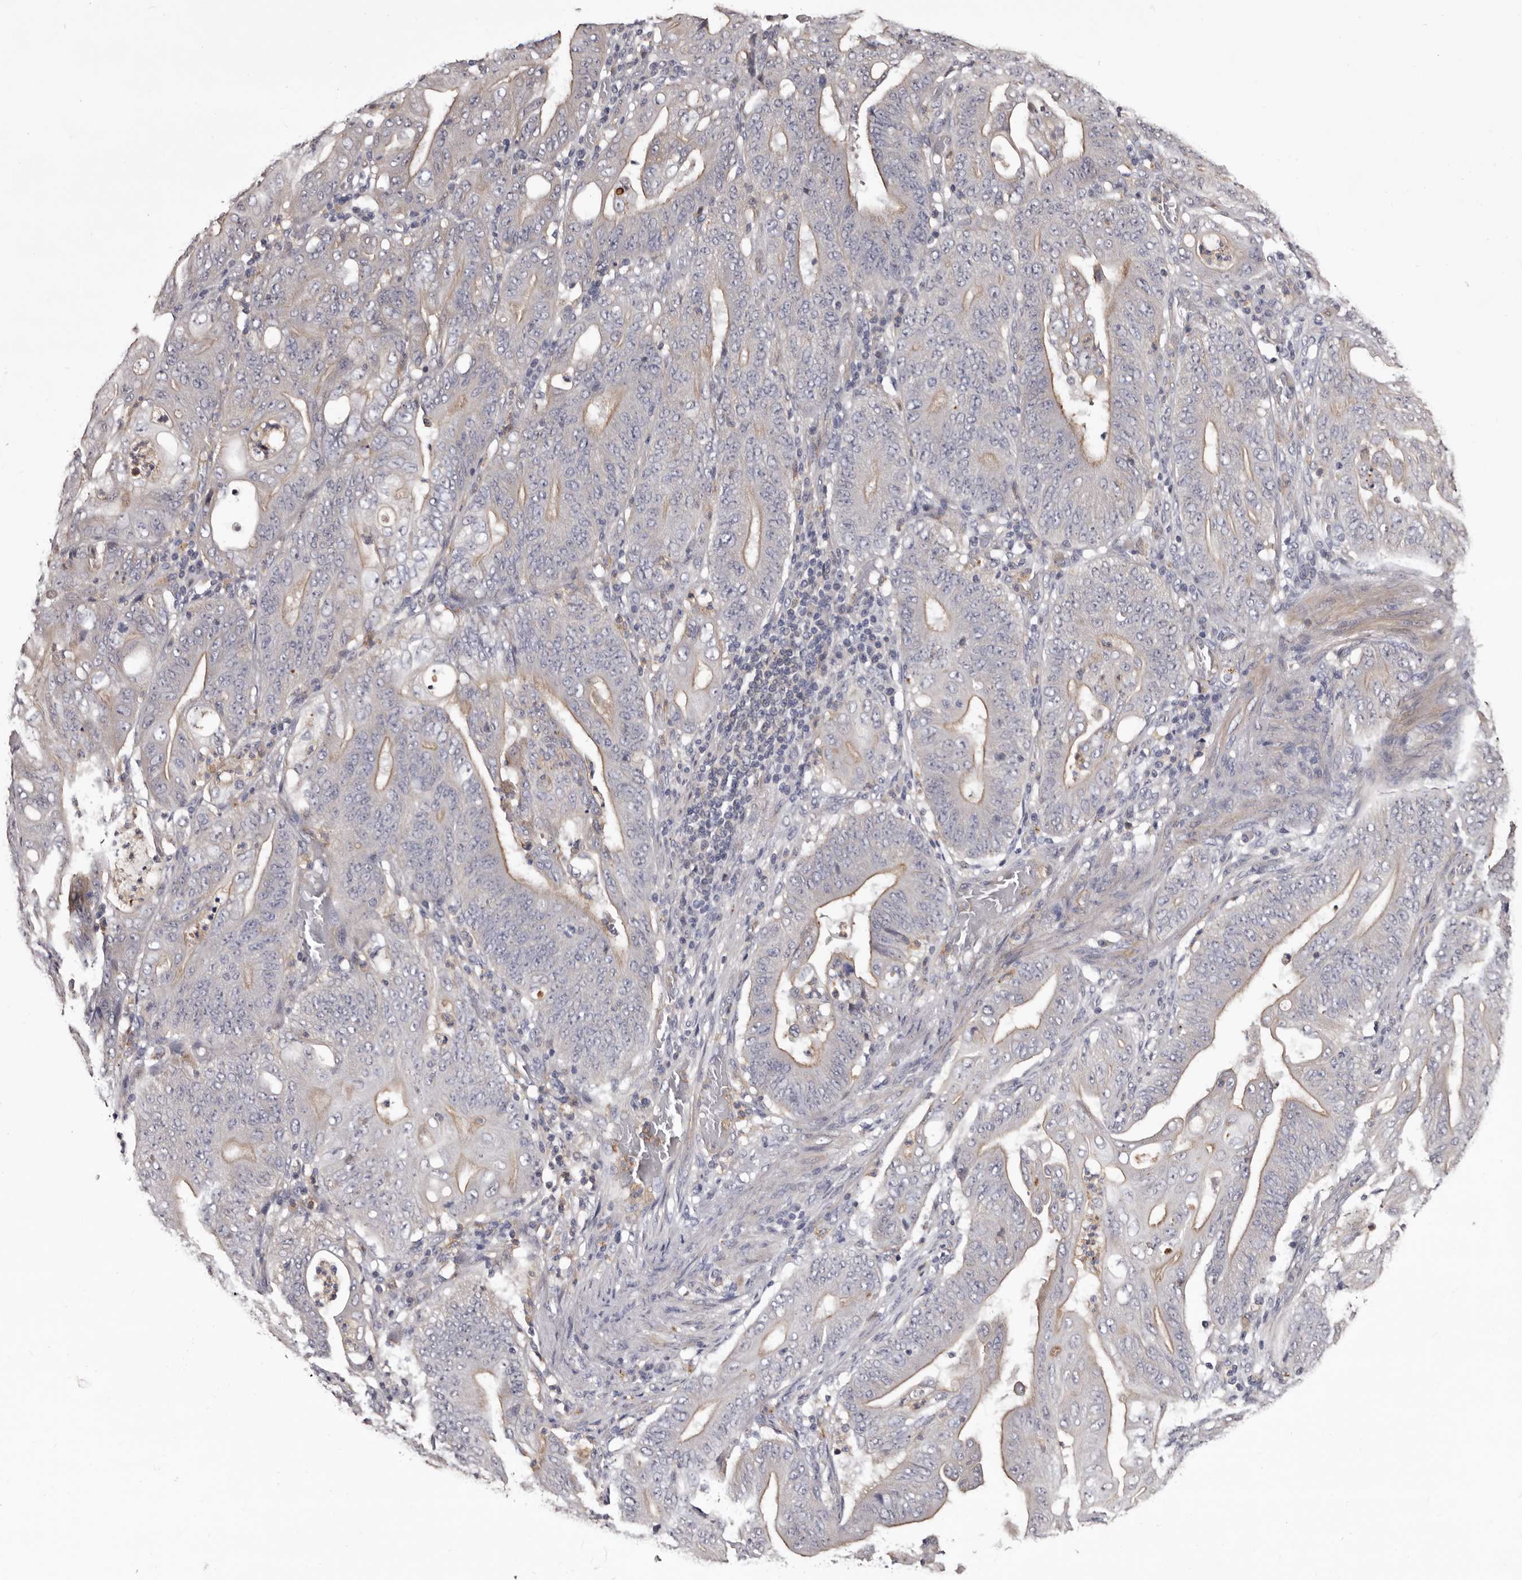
{"staining": {"intensity": "weak", "quantity": "25%-75%", "location": "cytoplasmic/membranous"}, "tissue": "stomach cancer", "cell_type": "Tumor cells", "image_type": "cancer", "snomed": [{"axis": "morphology", "description": "Adenocarcinoma, NOS"}, {"axis": "topography", "description": "Stomach"}], "caption": "IHC staining of stomach adenocarcinoma, which shows low levels of weak cytoplasmic/membranous expression in approximately 25%-75% of tumor cells indicating weak cytoplasmic/membranous protein staining. The staining was performed using DAB (3,3'-diaminobenzidine) (brown) for protein detection and nuclei were counterstained in hematoxylin (blue).", "gene": "SLC10A4", "patient": {"sex": "female", "age": 73}}